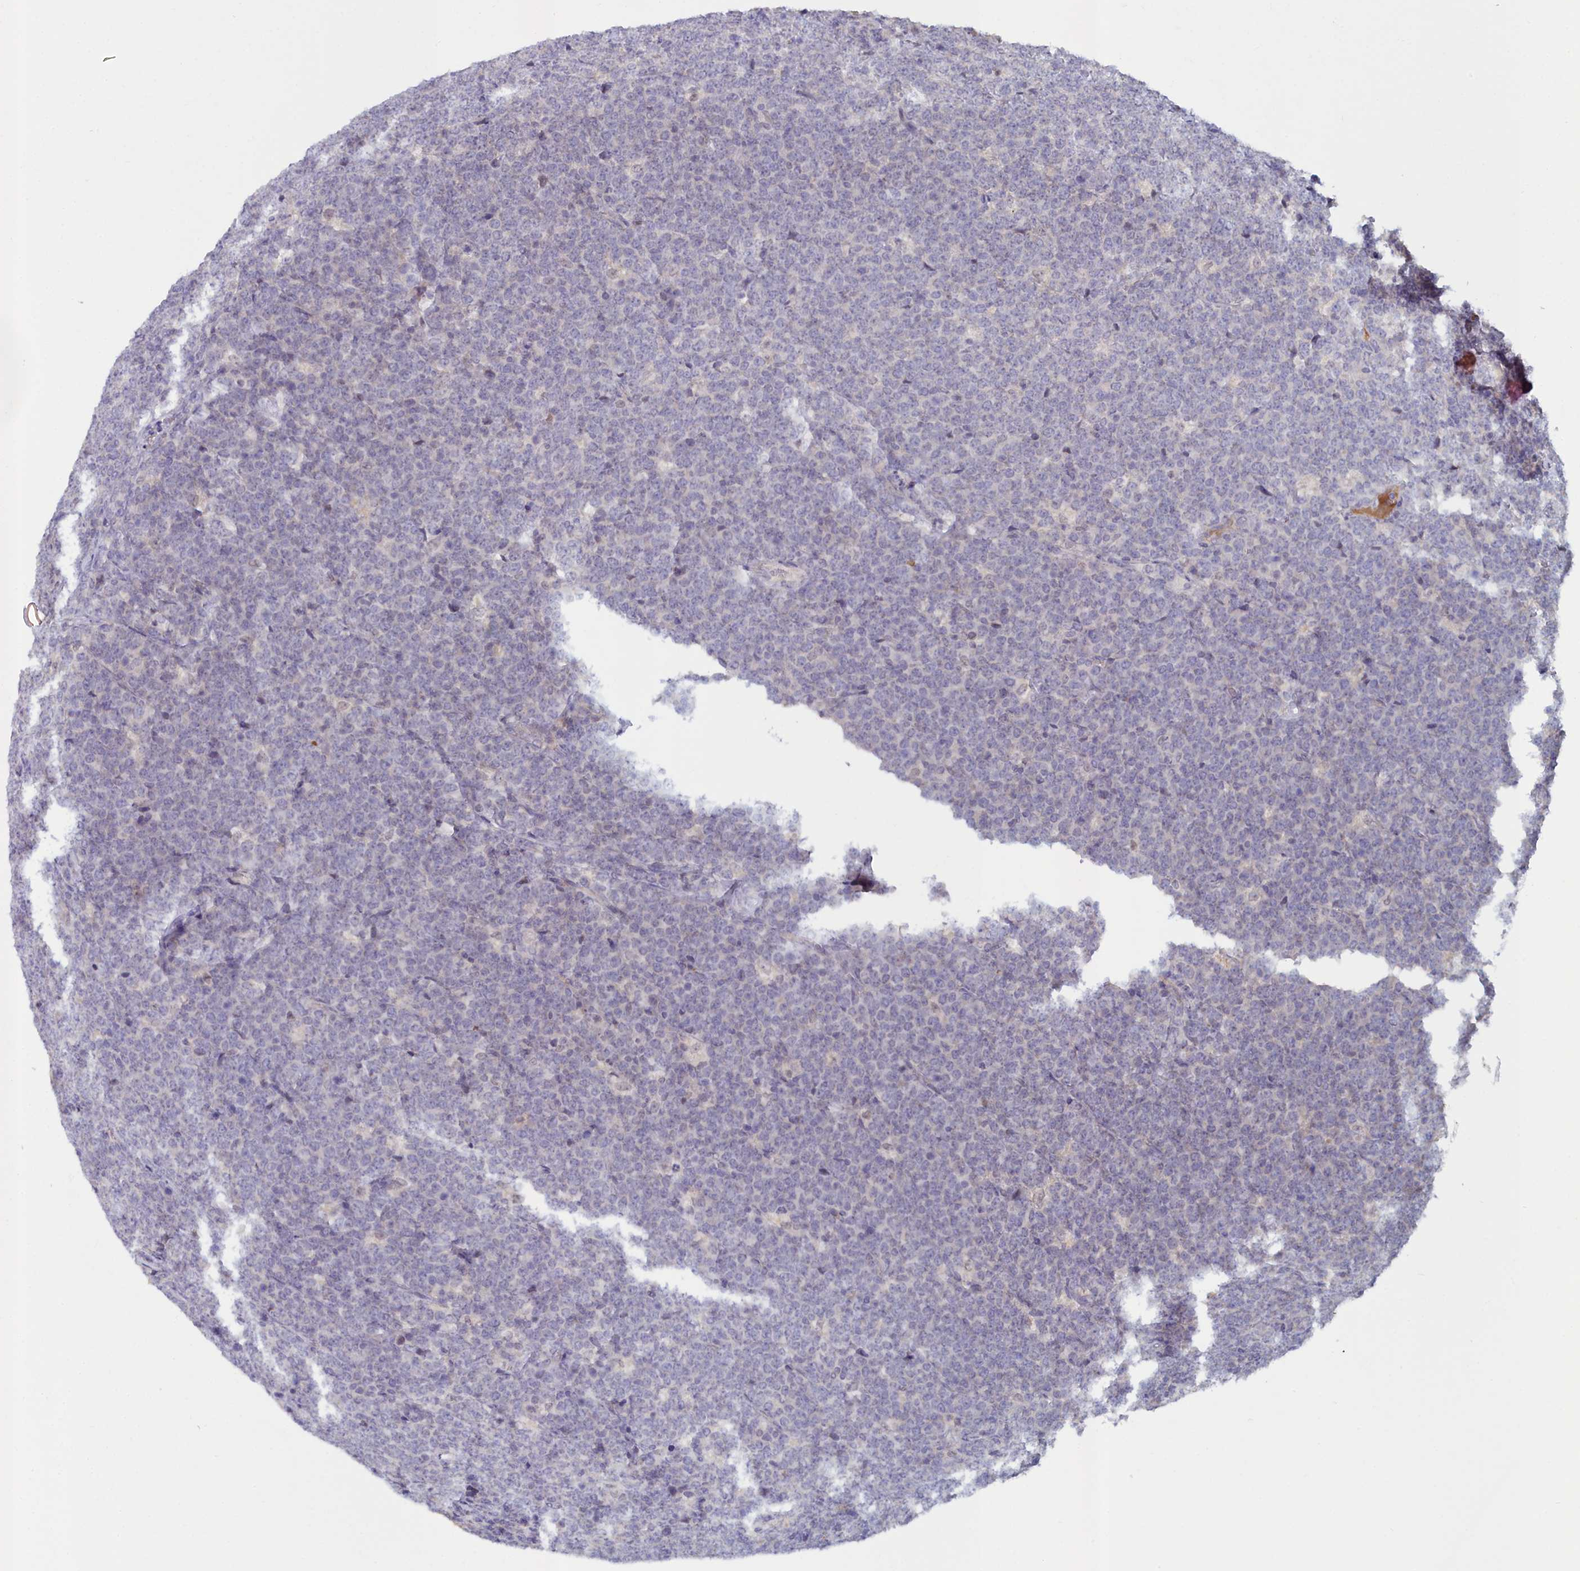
{"staining": {"intensity": "negative", "quantity": "none", "location": "none"}, "tissue": "lymphoma", "cell_type": "Tumor cells", "image_type": "cancer", "snomed": [{"axis": "morphology", "description": "Malignant lymphoma, non-Hodgkin's type, High grade"}, {"axis": "topography", "description": "Small intestine"}], "caption": "Immunohistochemistry (IHC) image of neoplastic tissue: human malignant lymphoma, non-Hodgkin's type (high-grade) stained with DAB reveals no significant protein expression in tumor cells.", "gene": "KCTD18", "patient": {"sex": "male", "age": 8}}